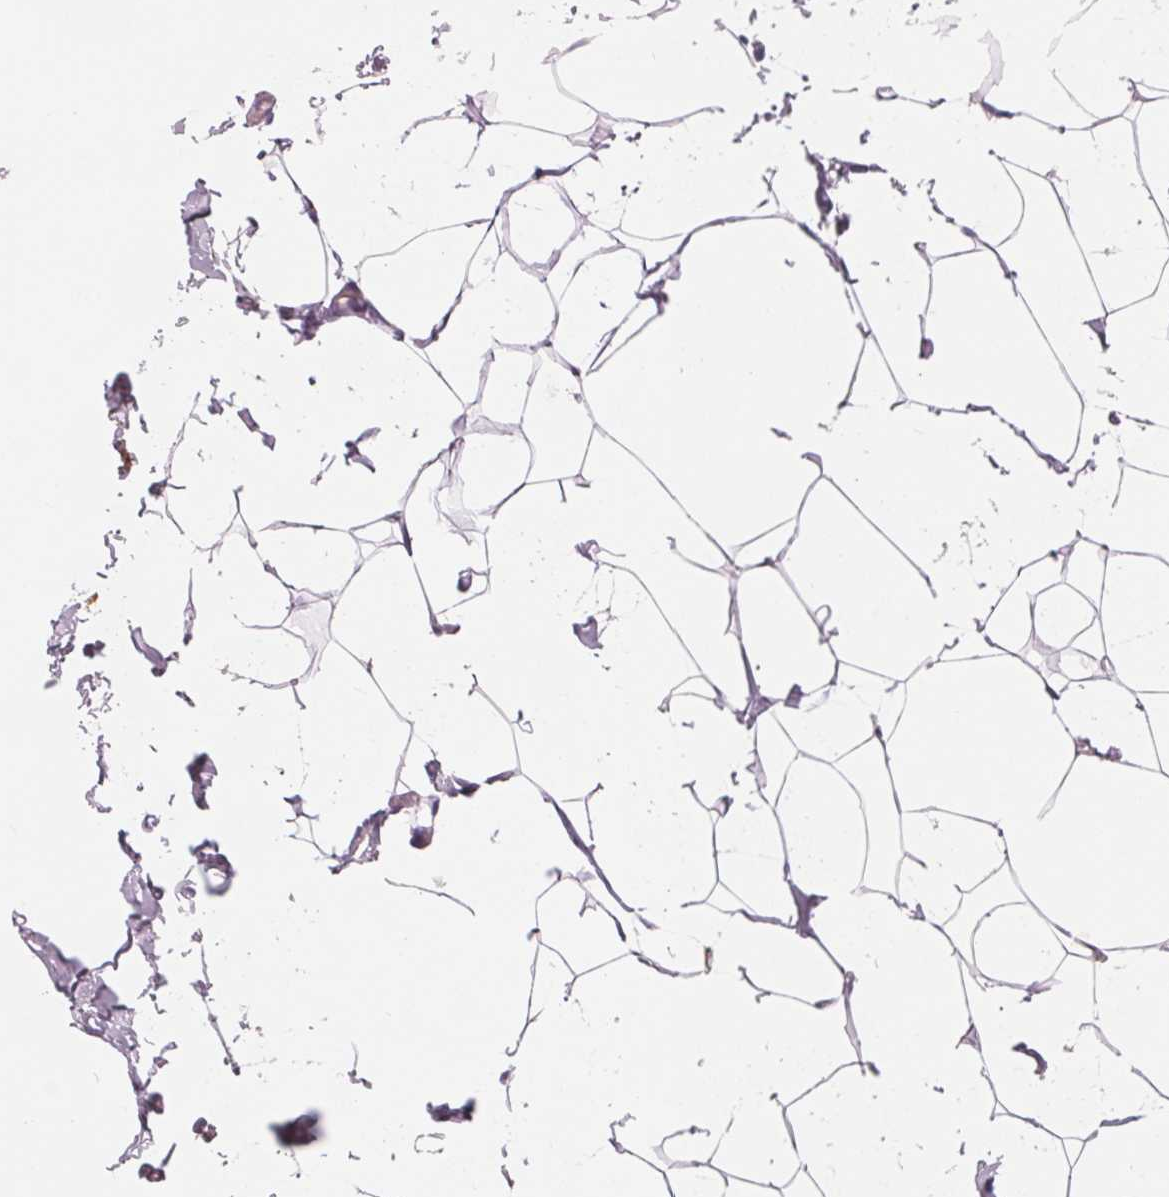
{"staining": {"intensity": "negative", "quantity": "none", "location": "none"}, "tissue": "breast", "cell_type": "Adipocytes", "image_type": "normal", "snomed": [{"axis": "morphology", "description": "Normal tissue, NOS"}, {"axis": "topography", "description": "Breast"}], "caption": "Image shows no significant protein expression in adipocytes of benign breast.", "gene": "AMBP", "patient": {"sex": "female", "age": 32}}